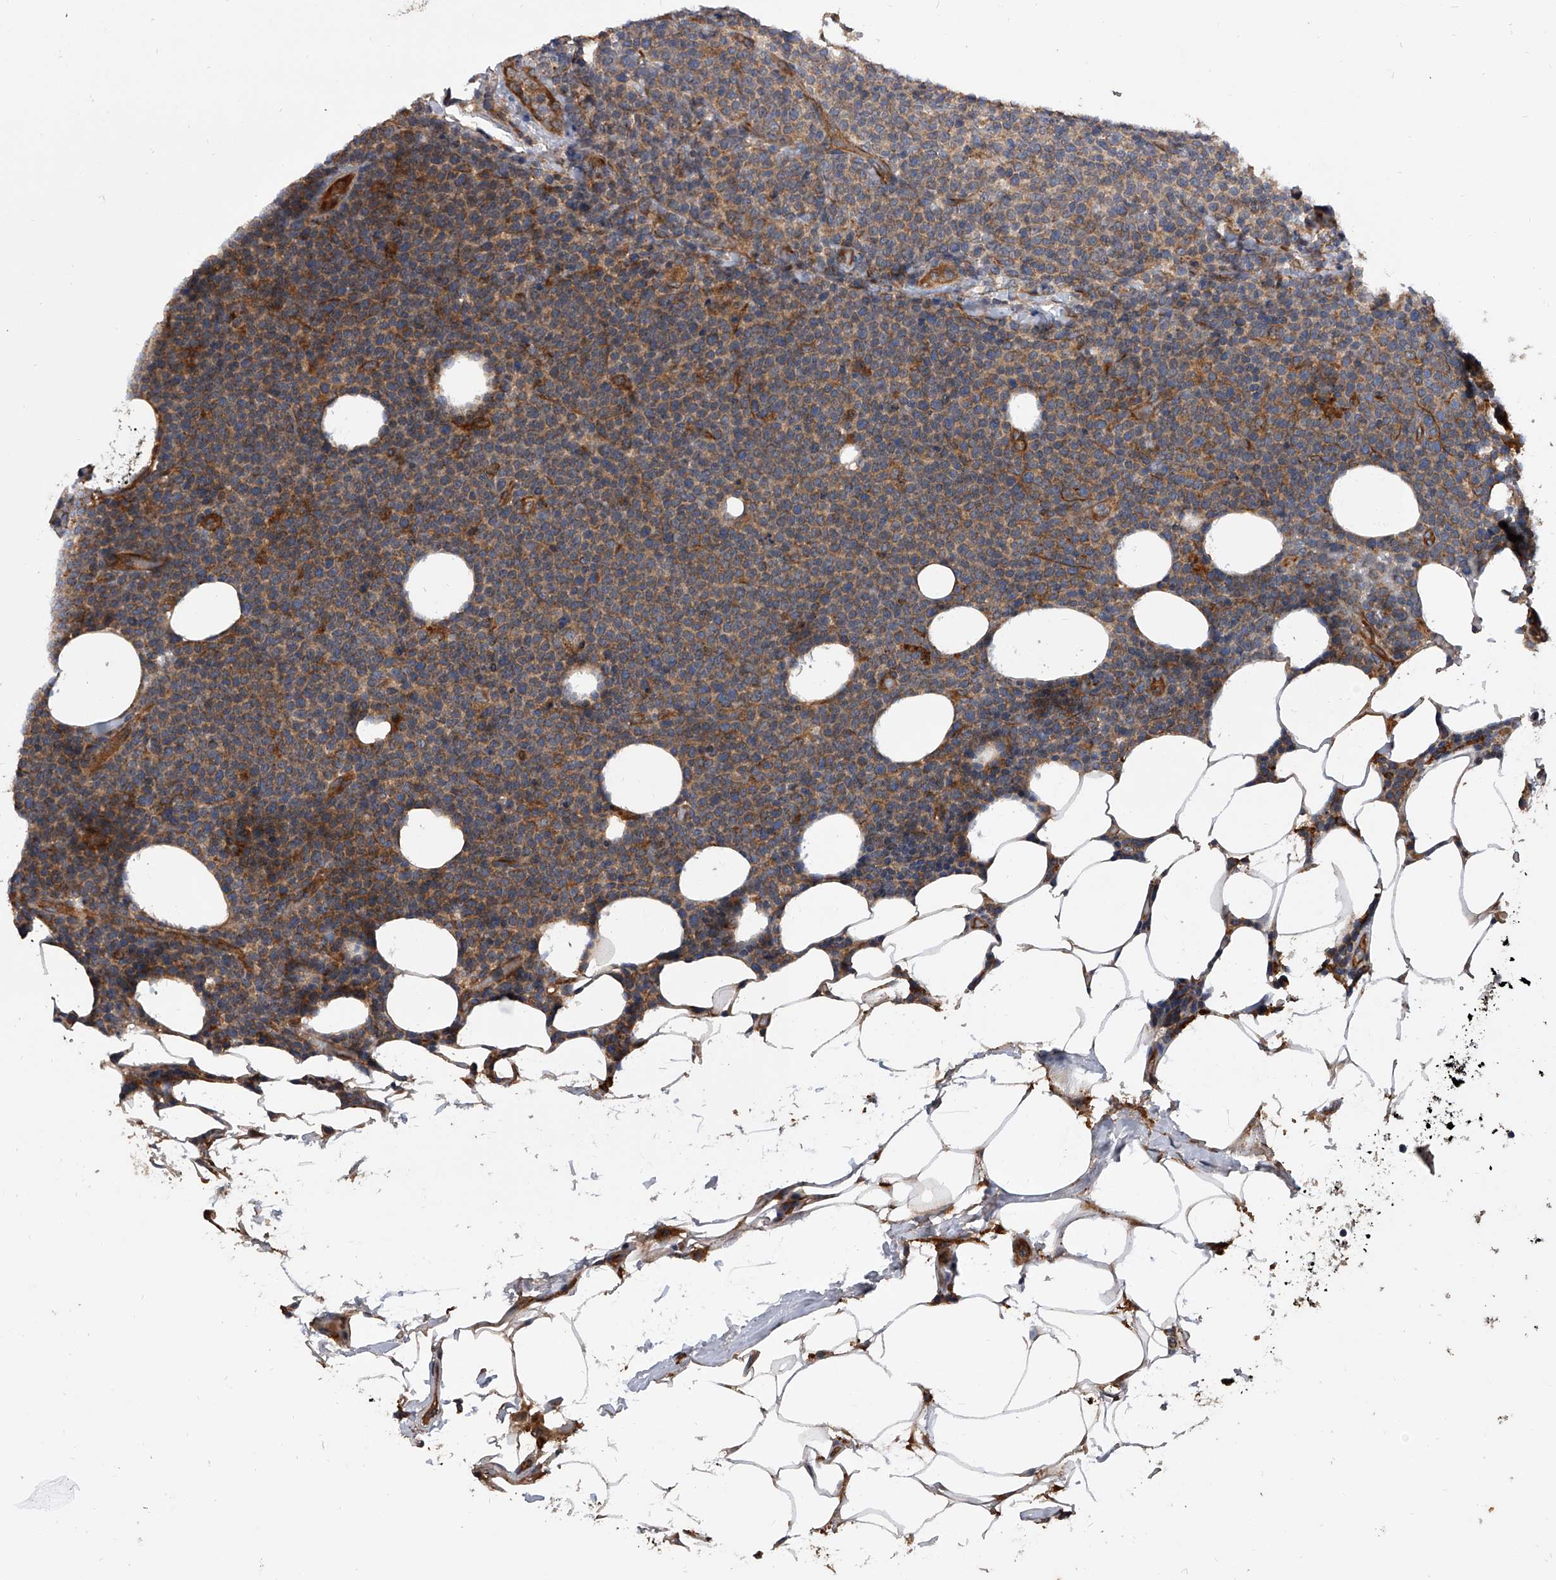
{"staining": {"intensity": "weak", "quantity": ">75%", "location": "cytoplasmic/membranous"}, "tissue": "lymphoma", "cell_type": "Tumor cells", "image_type": "cancer", "snomed": [{"axis": "morphology", "description": "Malignant lymphoma, non-Hodgkin's type, High grade"}, {"axis": "topography", "description": "Lymph node"}], "caption": "This is an image of immunohistochemistry staining of lymphoma, which shows weak positivity in the cytoplasmic/membranous of tumor cells.", "gene": "EXOC4", "patient": {"sex": "male", "age": 61}}